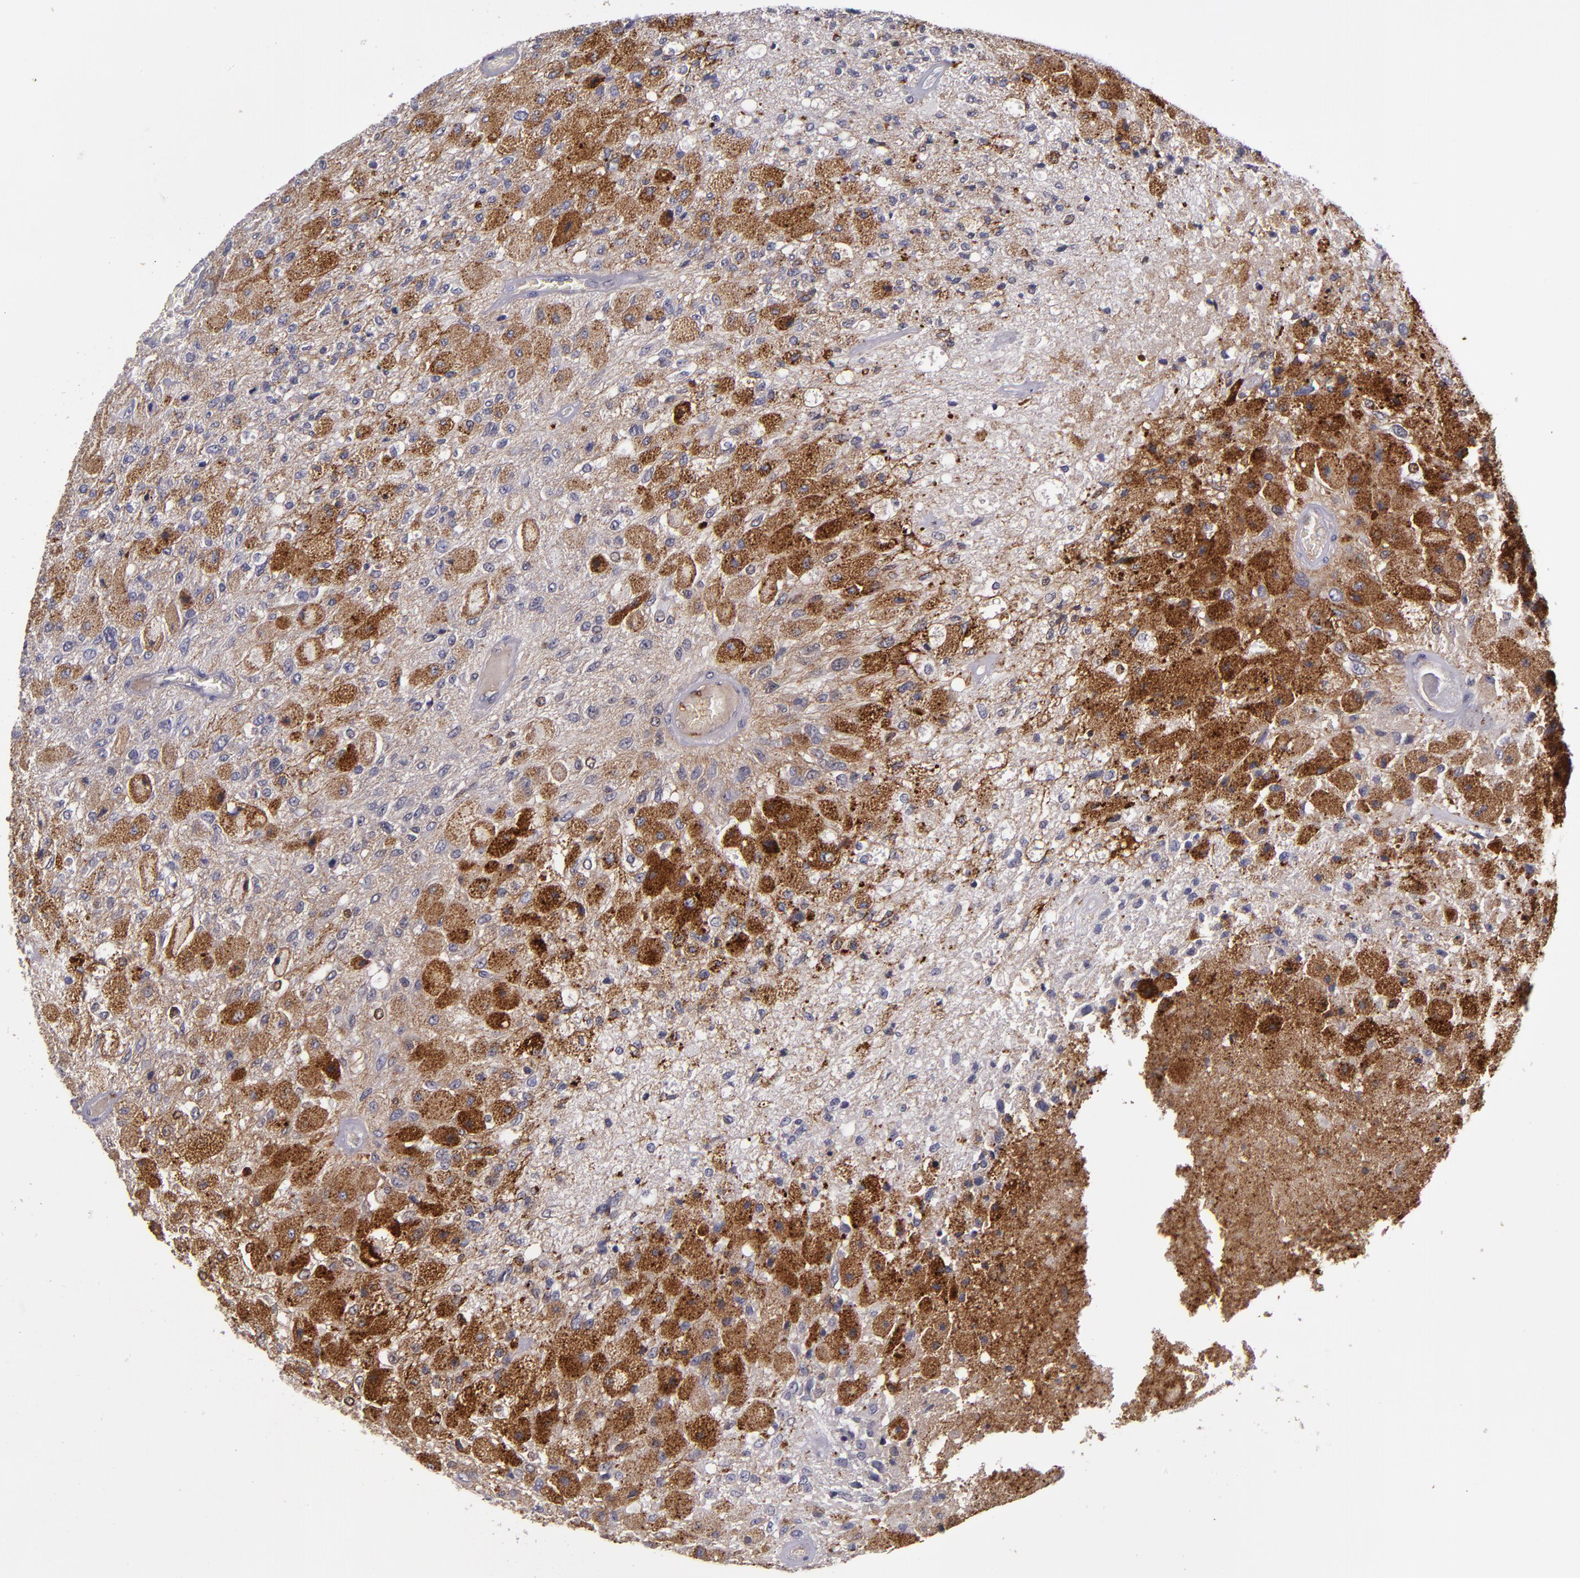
{"staining": {"intensity": "strong", "quantity": "25%-75%", "location": "cytoplasmic/membranous"}, "tissue": "glioma", "cell_type": "Tumor cells", "image_type": "cancer", "snomed": [{"axis": "morphology", "description": "Normal tissue, NOS"}, {"axis": "morphology", "description": "Glioma, malignant, High grade"}, {"axis": "topography", "description": "Cerebral cortex"}], "caption": "IHC (DAB (3,3'-diaminobenzidine)) staining of high-grade glioma (malignant) displays strong cytoplasmic/membranous protein positivity in about 25%-75% of tumor cells. (DAB (3,3'-diaminobenzidine) IHC, brown staining for protein, blue staining for nuclei).", "gene": "MFGE8", "patient": {"sex": "male", "age": 77}}